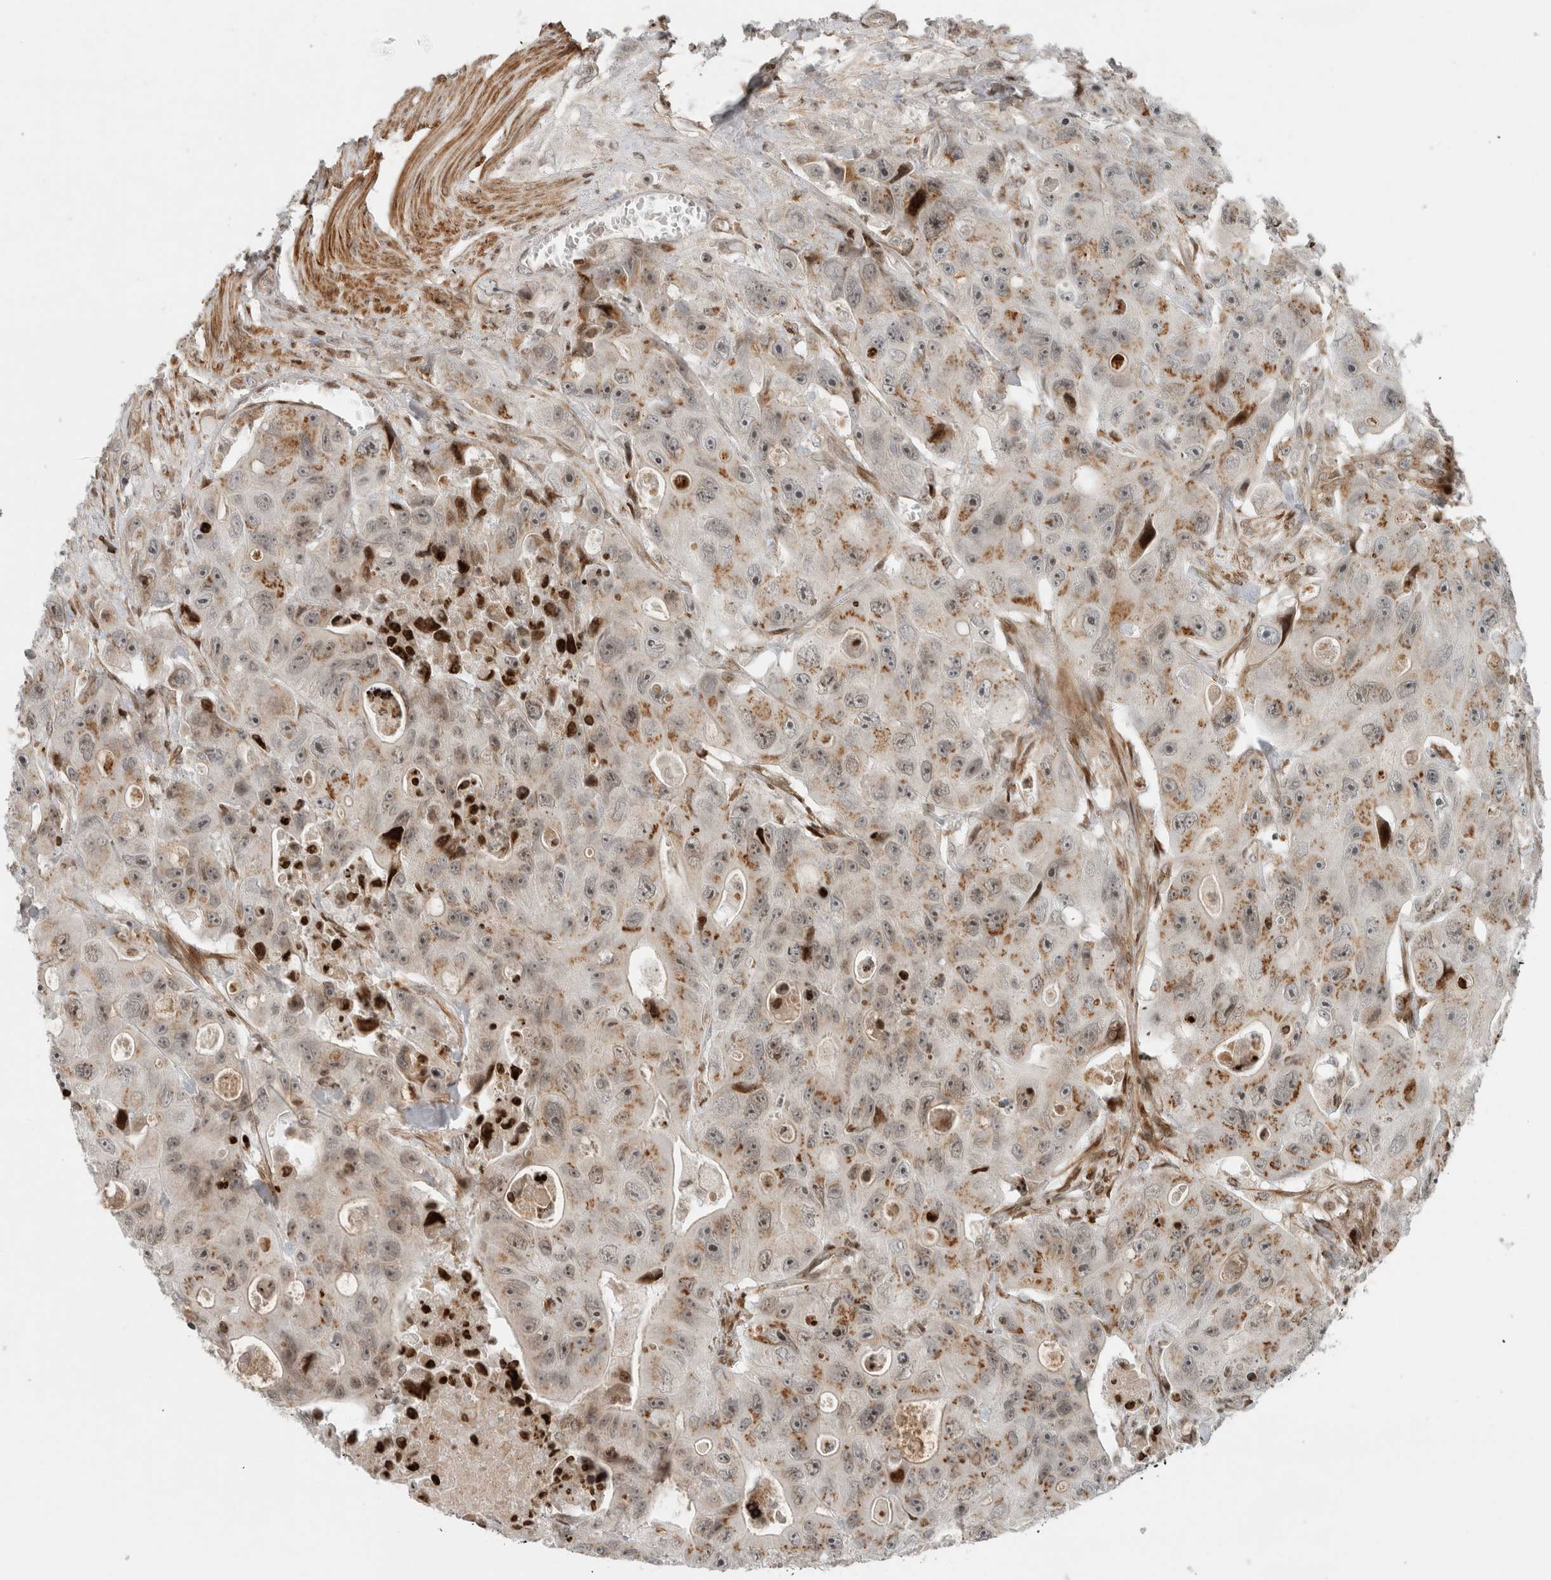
{"staining": {"intensity": "weak", "quantity": ">75%", "location": "cytoplasmic/membranous"}, "tissue": "colorectal cancer", "cell_type": "Tumor cells", "image_type": "cancer", "snomed": [{"axis": "morphology", "description": "Adenocarcinoma, NOS"}, {"axis": "topography", "description": "Colon"}], "caption": "An image of colorectal cancer stained for a protein displays weak cytoplasmic/membranous brown staining in tumor cells.", "gene": "GINS4", "patient": {"sex": "female", "age": 46}}